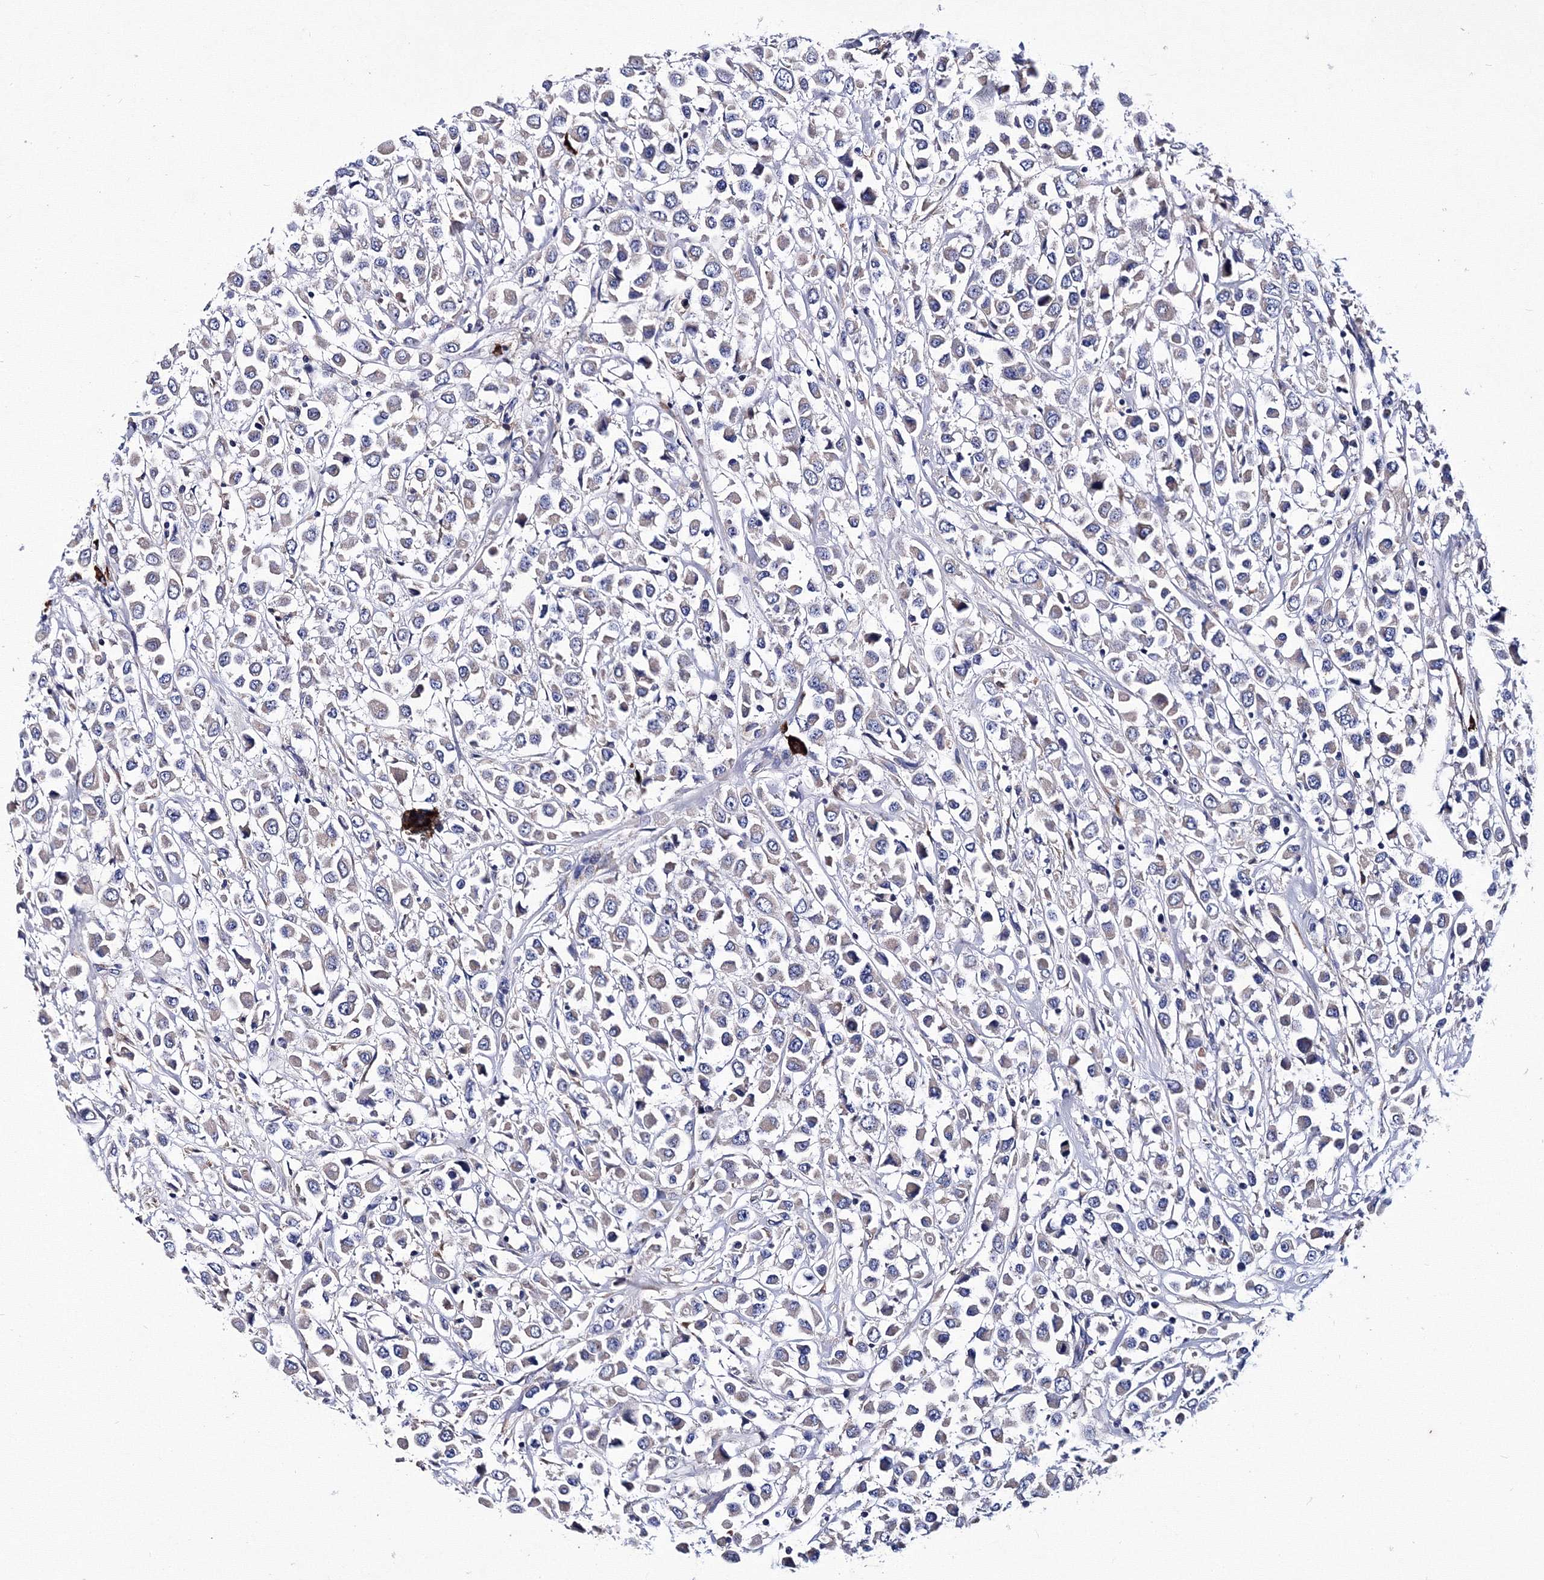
{"staining": {"intensity": "negative", "quantity": "none", "location": "none"}, "tissue": "breast cancer", "cell_type": "Tumor cells", "image_type": "cancer", "snomed": [{"axis": "morphology", "description": "Duct carcinoma"}, {"axis": "topography", "description": "Breast"}], "caption": "An image of intraductal carcinoma (breast) stained for a protein demonstrates no brown staining in tumor cells.", "gene": "TRPM2", "patient": {"sex": "female", "age": 61}}